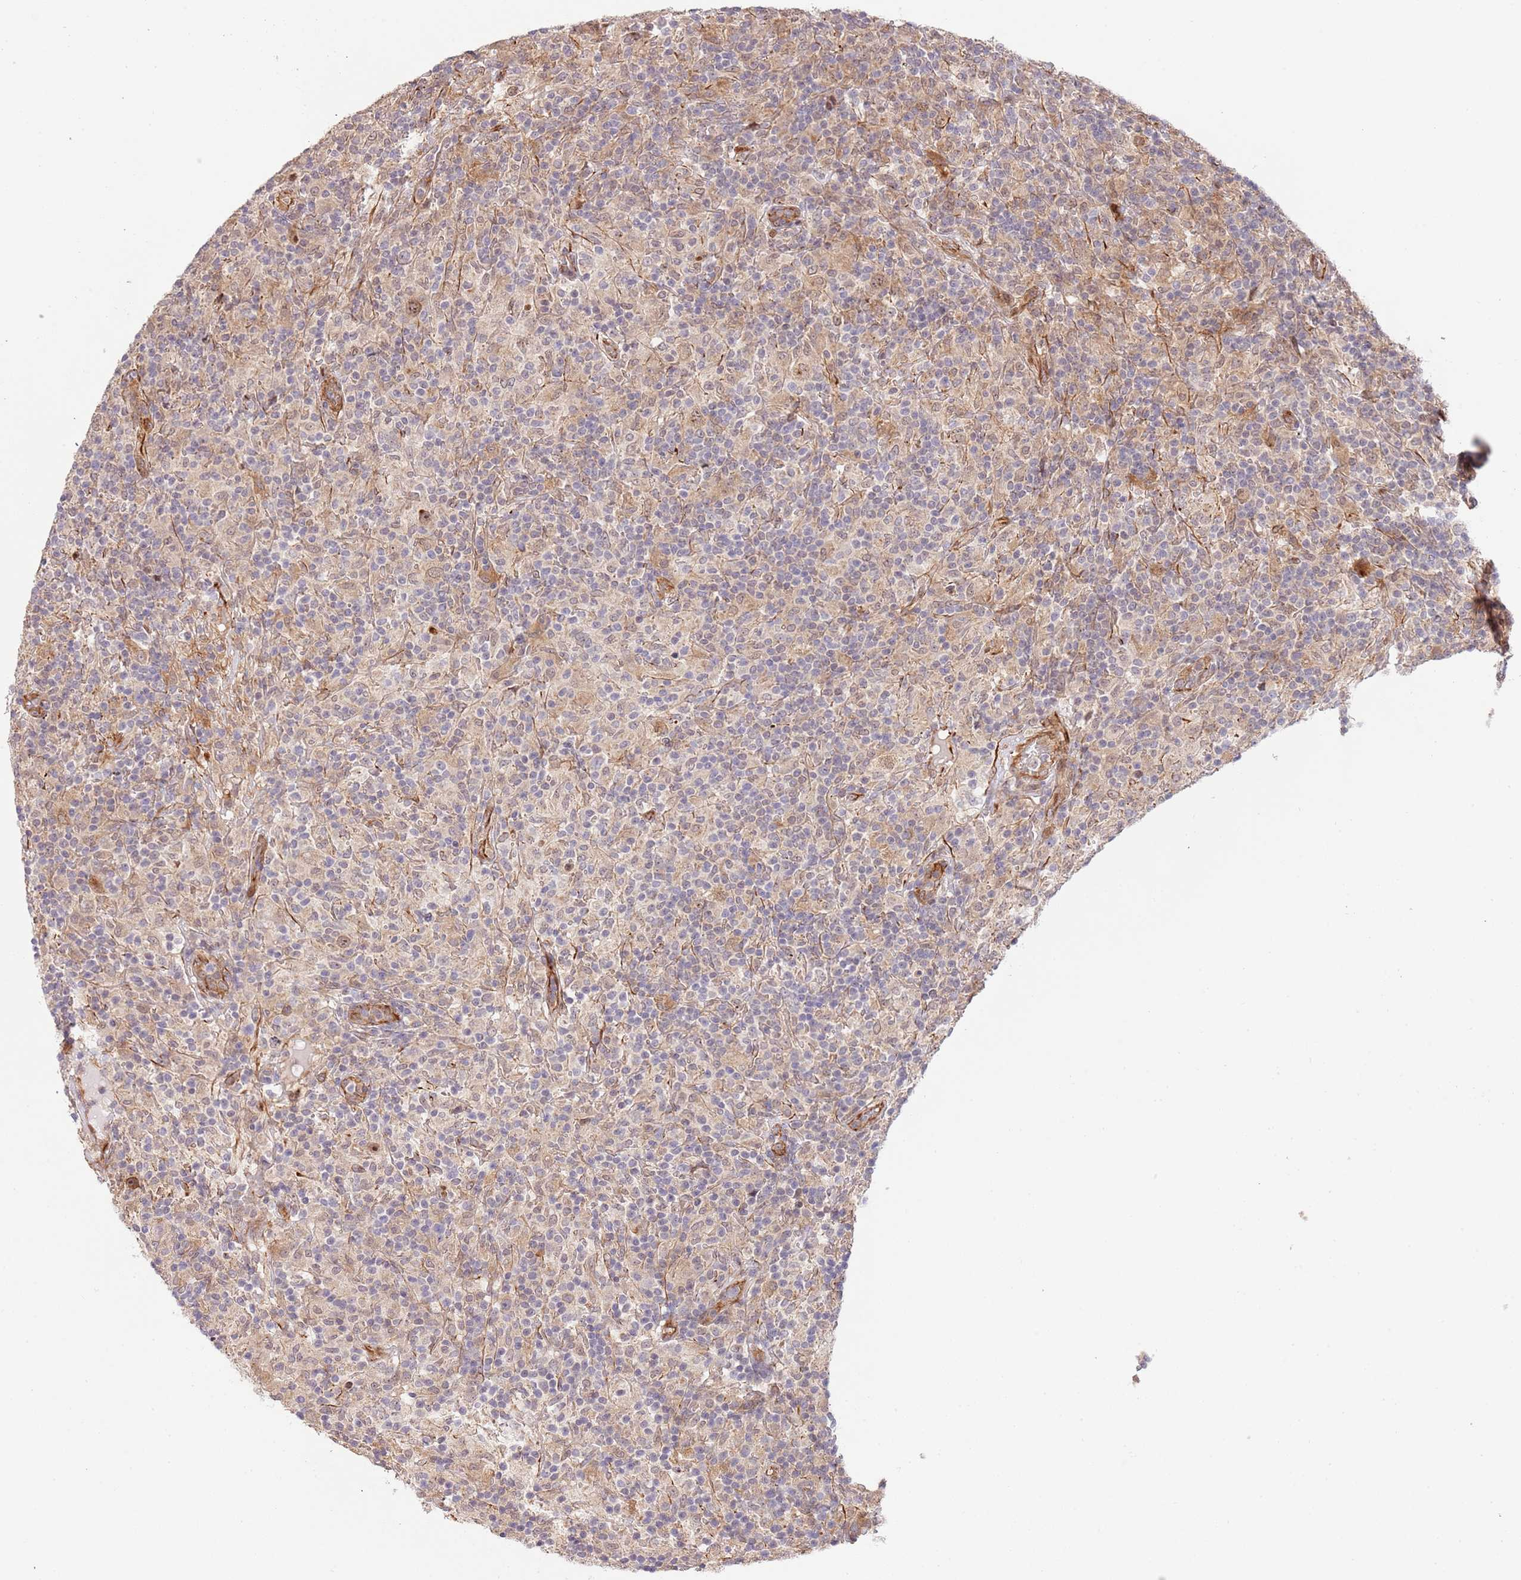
{"staining": {"intensity": "negative", "quantity": "none", "location": "none"}, "tissue": "lymphoma", "cell_type": "Tumor cells", "image_type": "cancer", "snomed": [{"axis": "morphology", "description": "Hodgkin's disease, NOS"}, {"axis": "topography", "description": "Lymph node"}], "caption": "A high-resolution image shows IHC staining of lymphoma, which exhibits no significant positivity in tumor cells. The staining was performed using DAB (3,3'-diaminobenzidine) to visualize the protein expression in brown, while the nuclei were stained in blue with hematoxylin (Magnification: 20x).", "gene": "NEK3", "patient": {"sex": "male", "age": 70}}